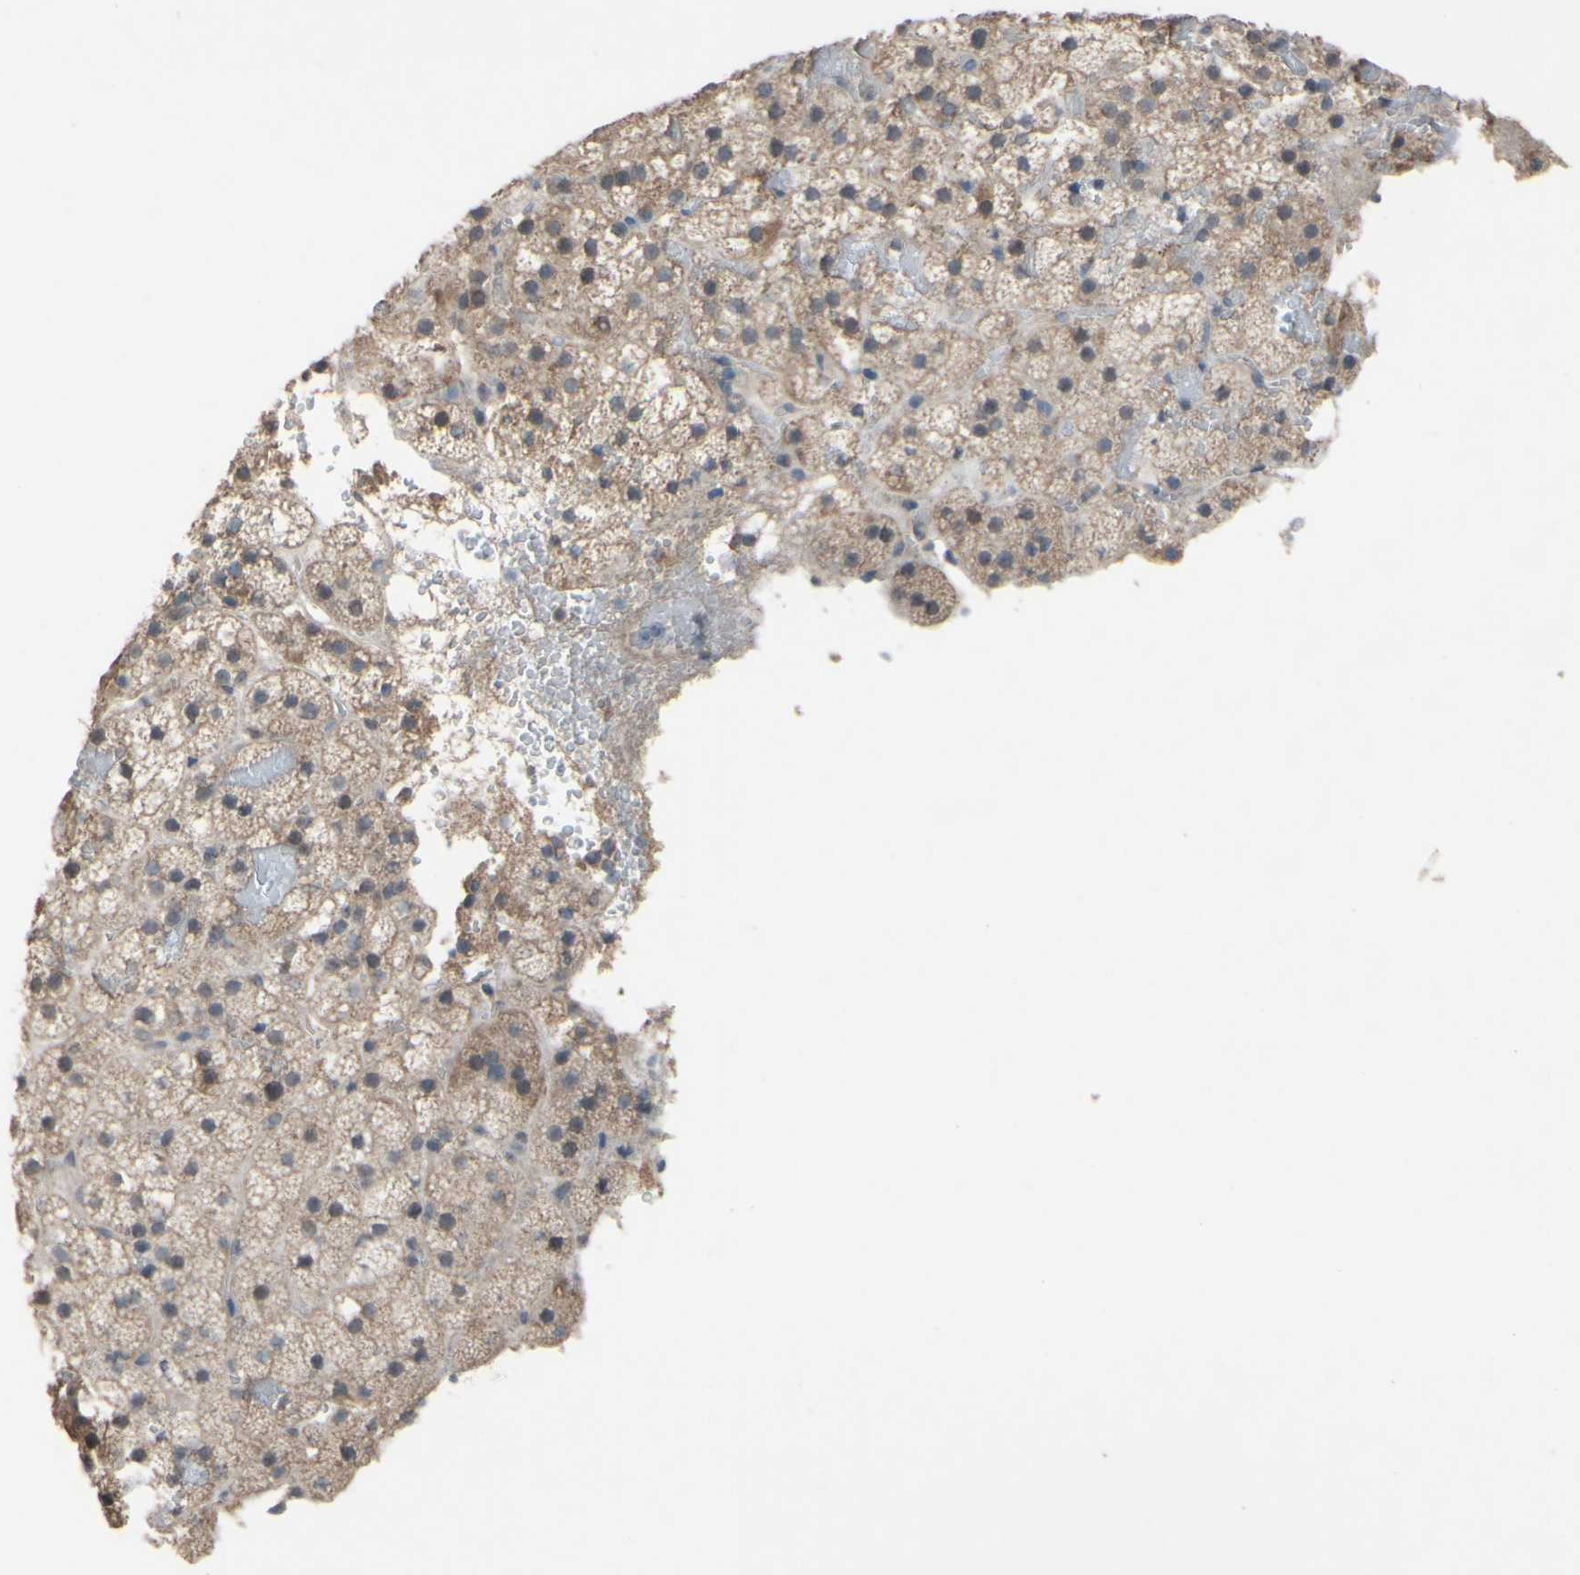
{"staining": {"intensity": "moderate", "quantity": ">75%", "location": "cytoplasmic/membranous"}, "tissue": "adrenal gland", "cell_type": "Glandular cells", "image_type": "normal", "snomed": [{"axis": "morphology", "description": "Normal tissue, NOS"}, {"axis": "topography", "description": "Adrenal gland"}], "caption": "Brown immunohistochemical staining in unremarkable adrenal gland reveals moderate cytoplasmic/membranous positivity in approximately >75% of glandular cells. The staining was performed using DAB (3,3'-diaminobenzidine) to visualize the protein expression in brown, while the nuclei were stained in blue with hematoxylin (Magnification: 20x).", "gene": "CDCP1", "patient": {"sex": "female", "age": 59}}